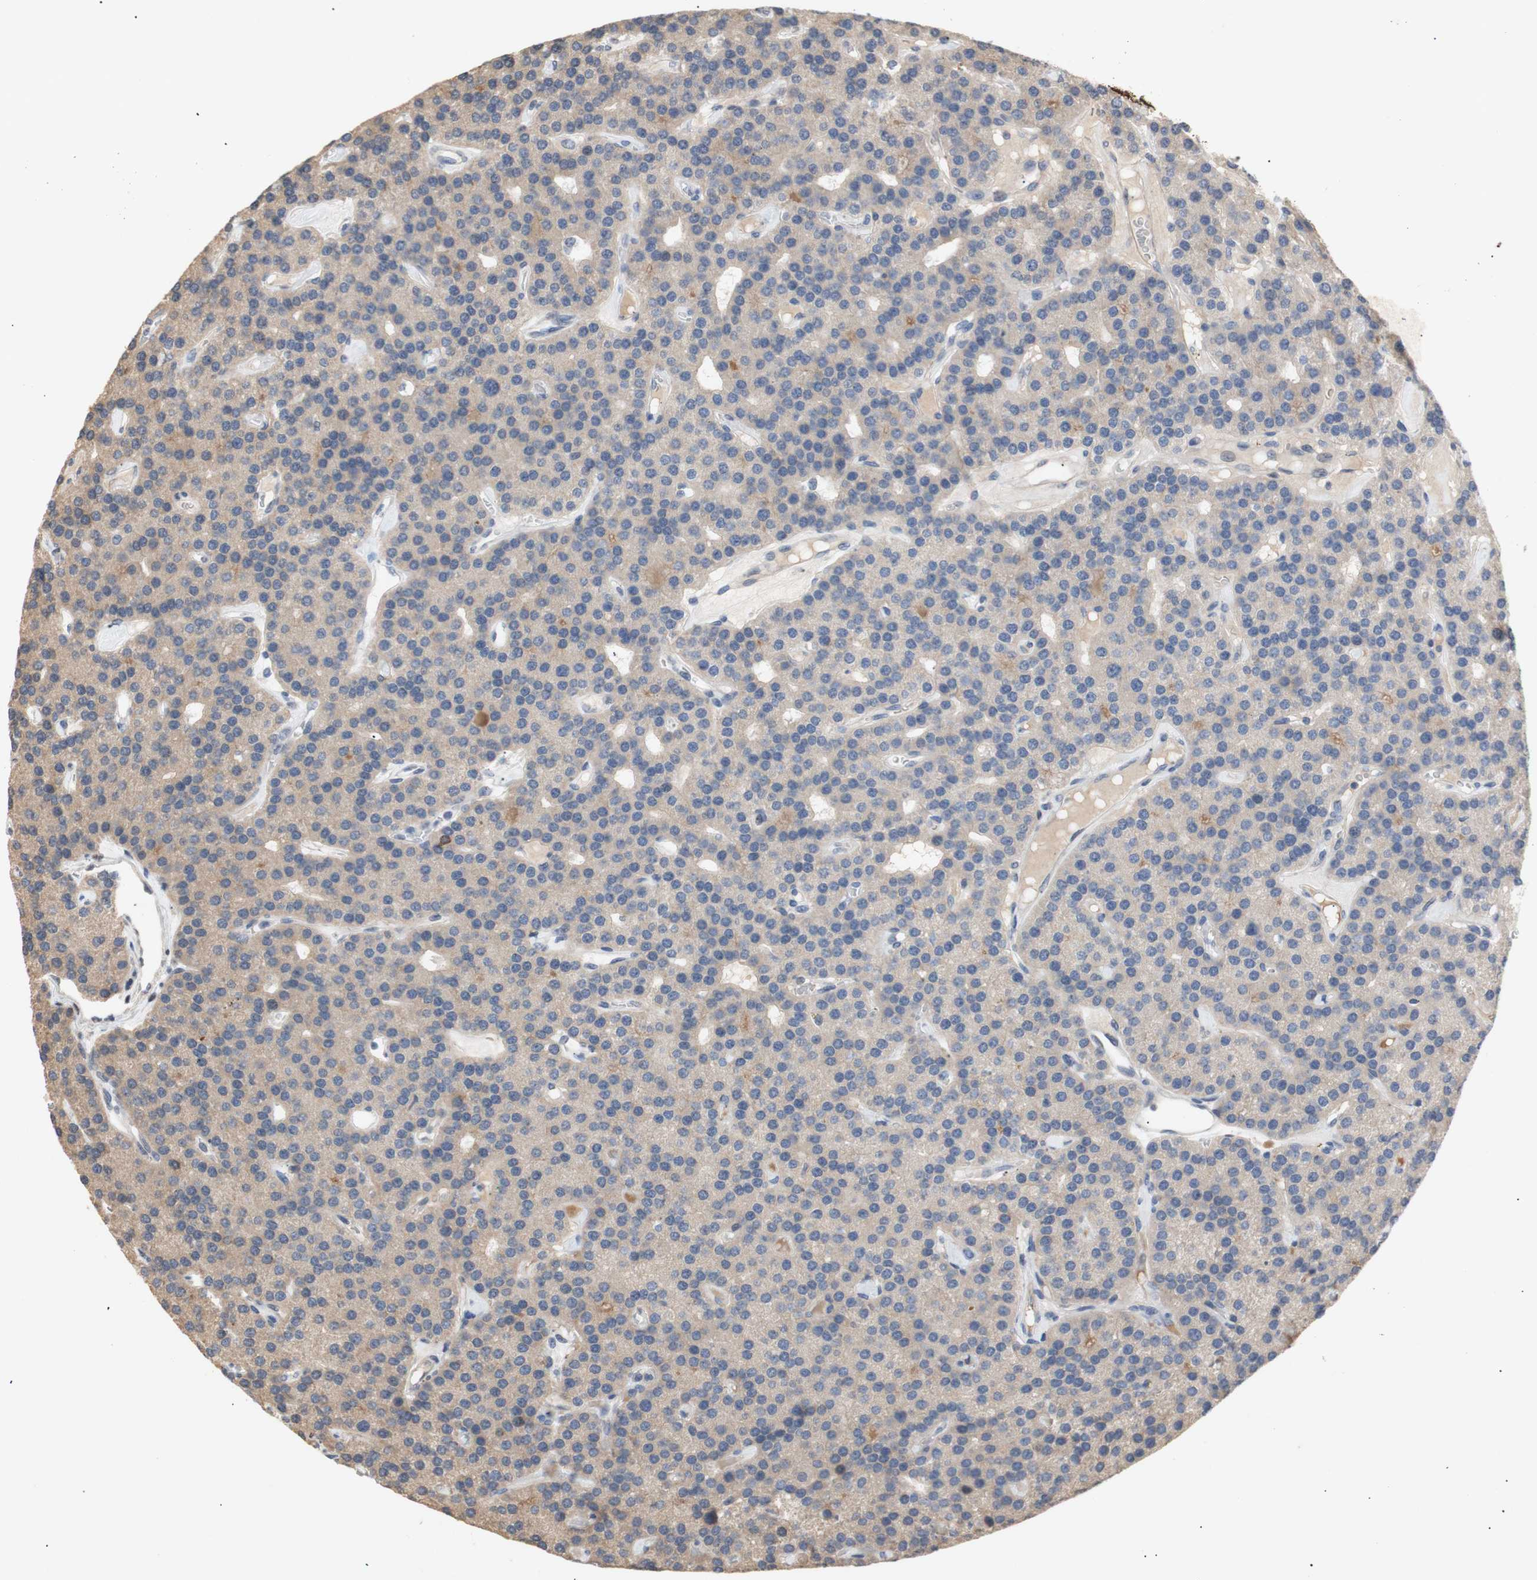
{"staining": {"intensity": "weak", "quantity": ">75%", "location": "cytoplasmic/membranous"}, "tissue": "parathyroid gland", "cell_type": "Glandular cells", "image_type": "normal", "snomed": [{"axis": "morphology", "description": "Normal tissue, NOS"}, {"axis": "morphology", "description": "Adenoma, NOS"}, {"axis": "topography", "description": "Parathyroid gland"}], "caption": "A low amount of weak cytoplasmic/membranous positivity is appreciated in approximately >75% of glandular cells in unremarkable parathyroid gland. The staining was performed using DAB (3,3'-diaminobenzidine) to visualize the protein expression in brown, while the nuclei were stained in blue with hematoxylin (Magnification: 20x).", "gene": "FOSB", "patient": {"sex": "female", "age": 86}}